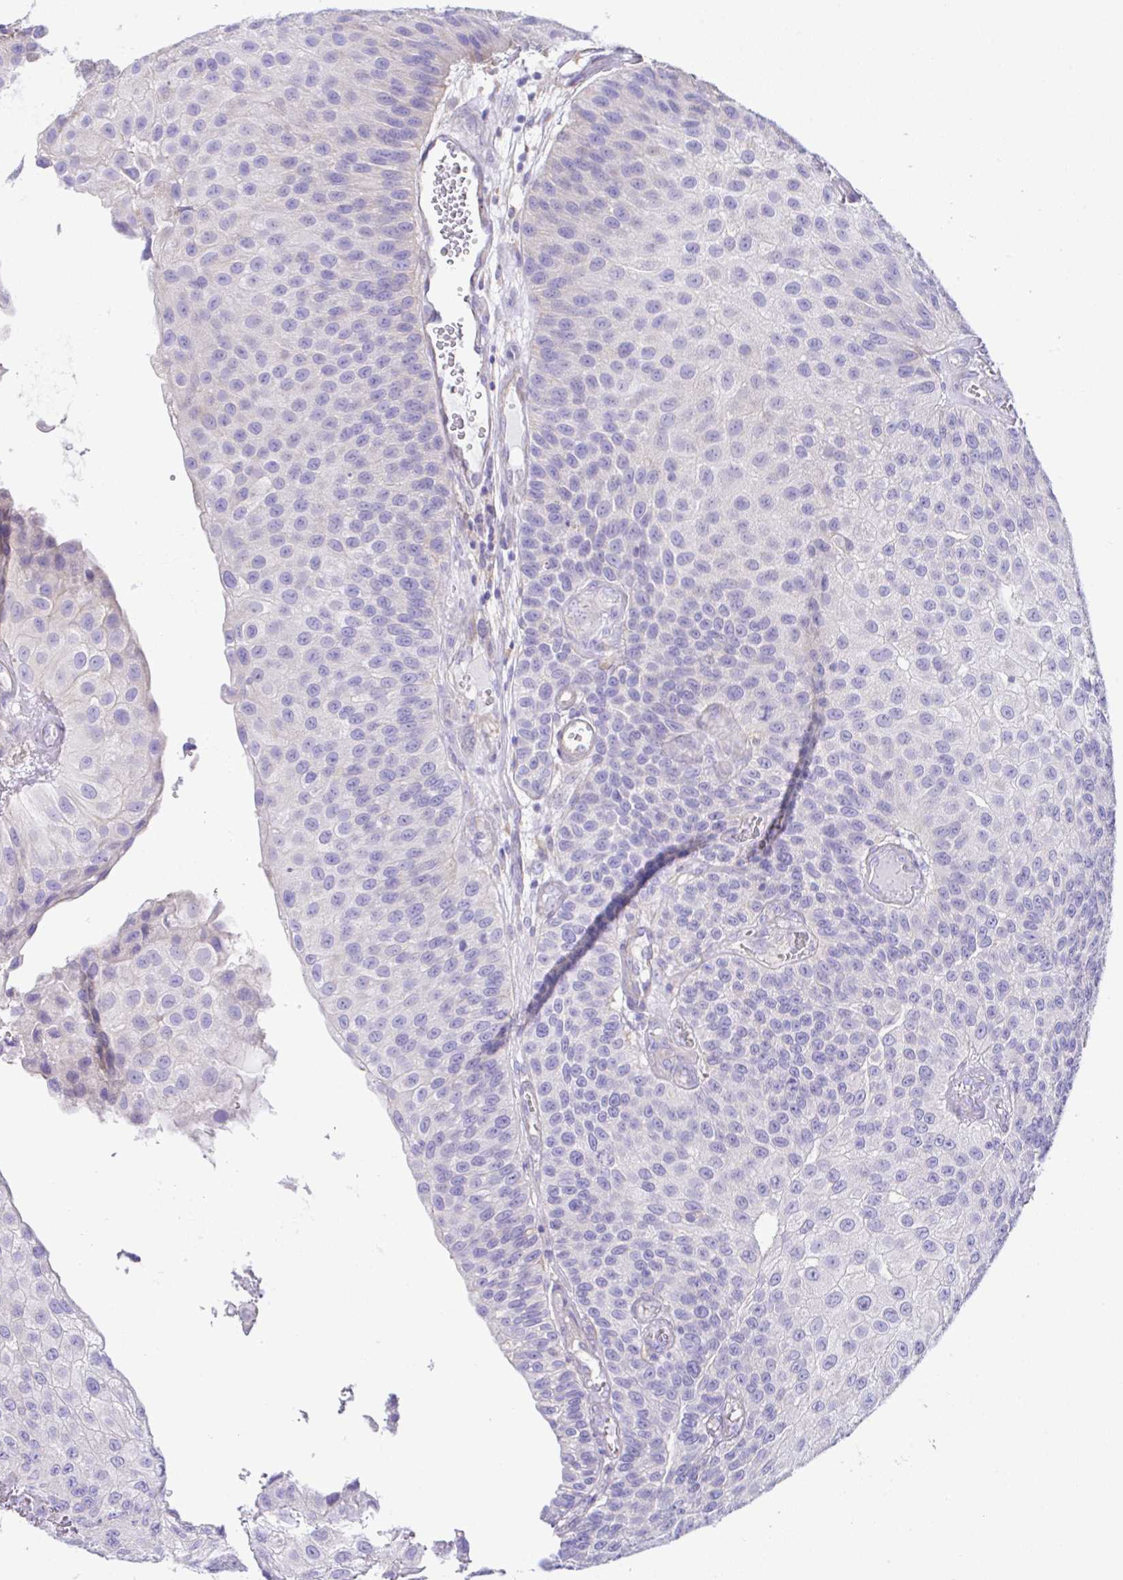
{"staining": {"intensity": "negative", "quantity": "none", "location": "none"}, "tissue": "urothelial cancer", "cell_type": "Tumor cells", "image_type": "cancer", "snomed": [{"axis": "morphology", "description": "Urothelial carcinoma, NOS"}, {"axis": "topography", "description": "Urinary bladder"}], "caption": "IHC of urothelial cancer shows no positivity in tumor cells.", "gene": "OR4P4", "patient": {"sex": "male", "age": 87}}